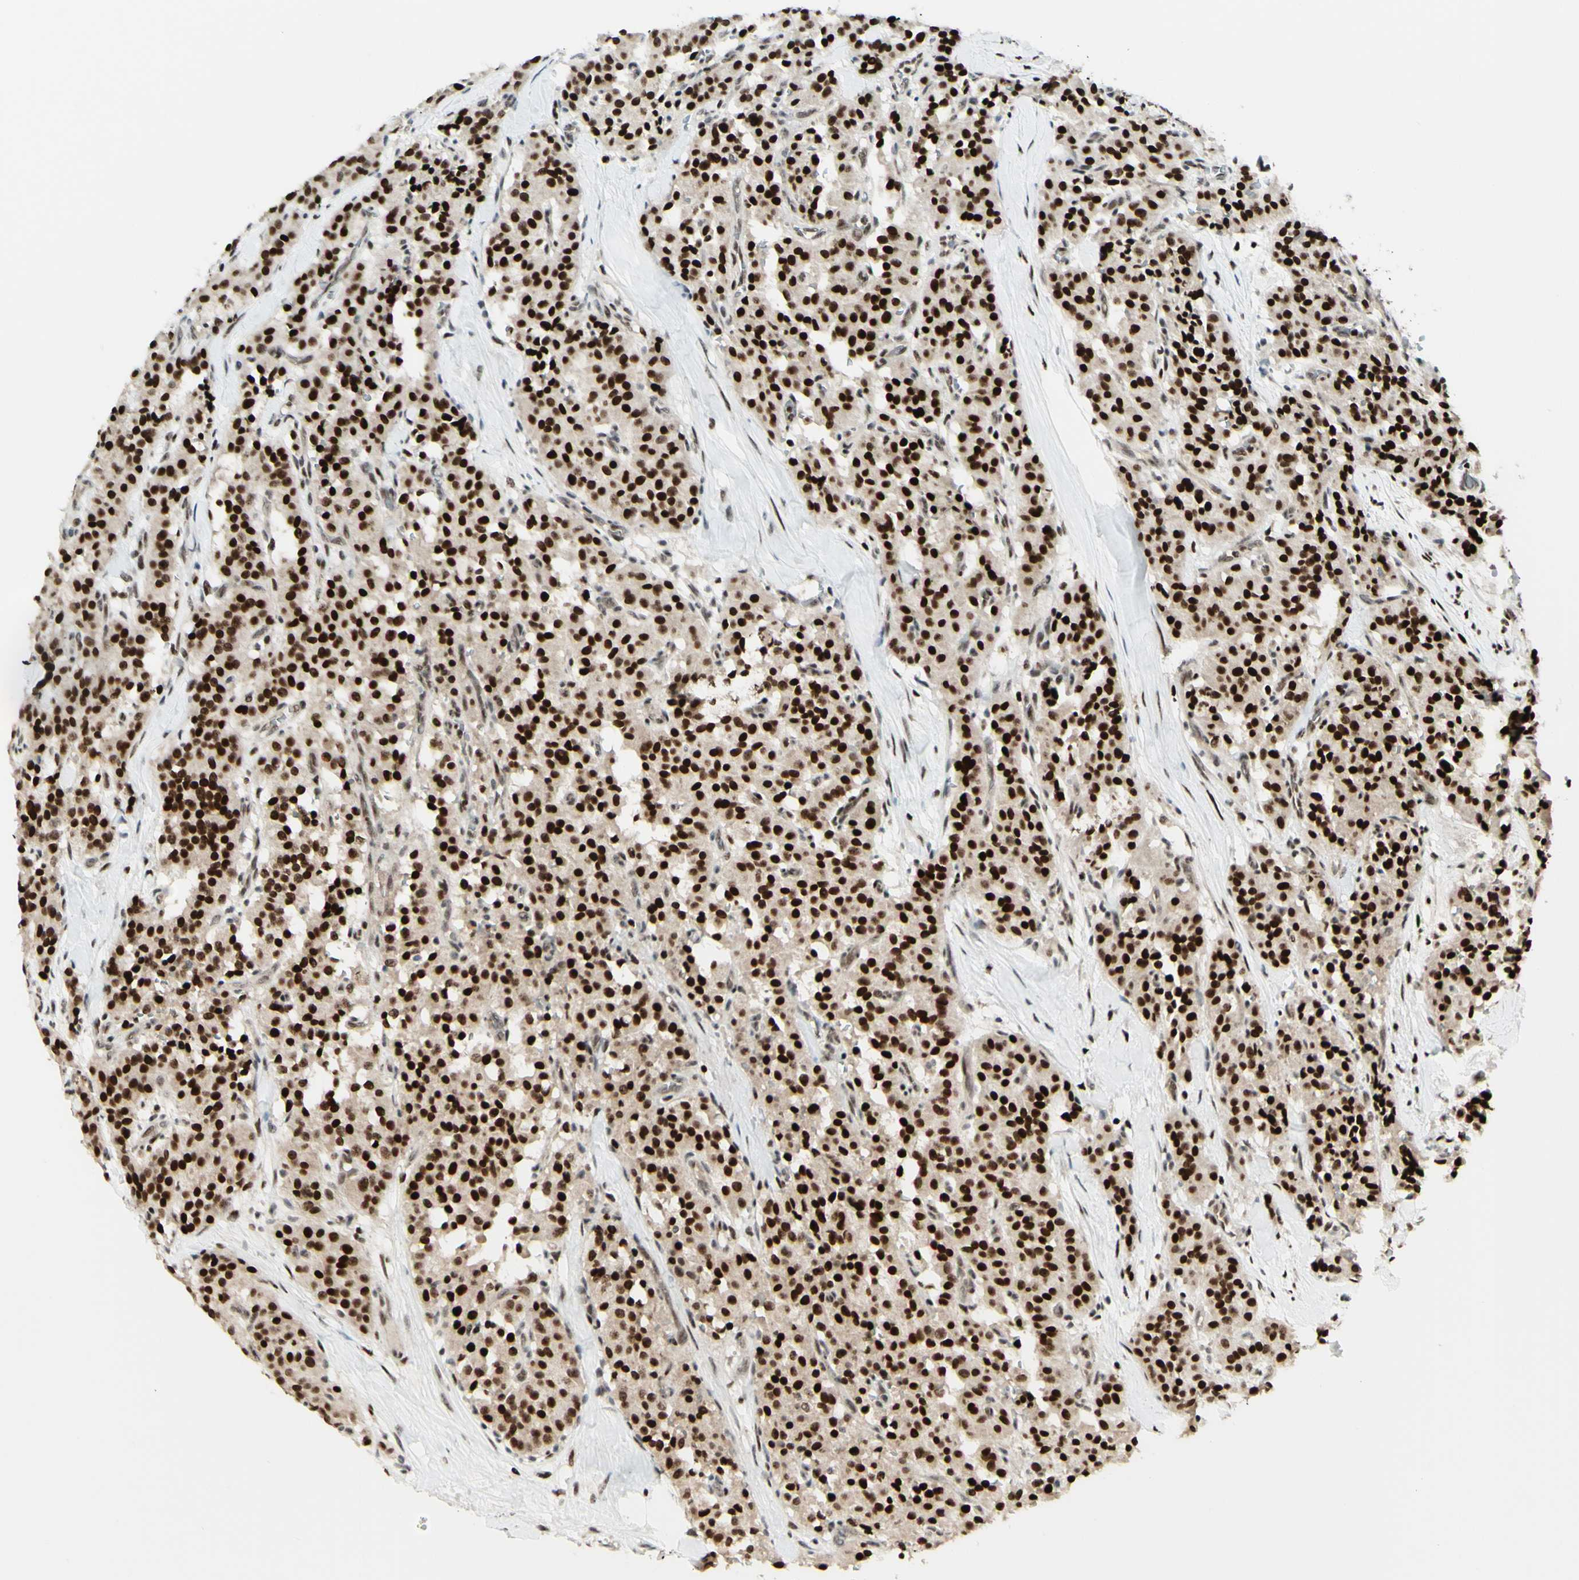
{"staining": {"intensity": "strong", "quantity": ">75%", "location": "cytoplasmic/membranous,nuclear"}, "tissue": "carcinoid", "cell_type": "Tumor cells", "image_type": "cancer", "snomed": [{"axis": "morphology", "description": "Carcinoid, malignant, NOS"}, {"axis": "topography", "description": "Lung"}], "caption": "IHC of carcinoid (malignant) reveals high levels of strong cytoplasmic/membranous and nuclear expression in approximately >75% of tumor cells.", "gene": "CDKL5", "patient": {"sex": "male", "age": 30}}